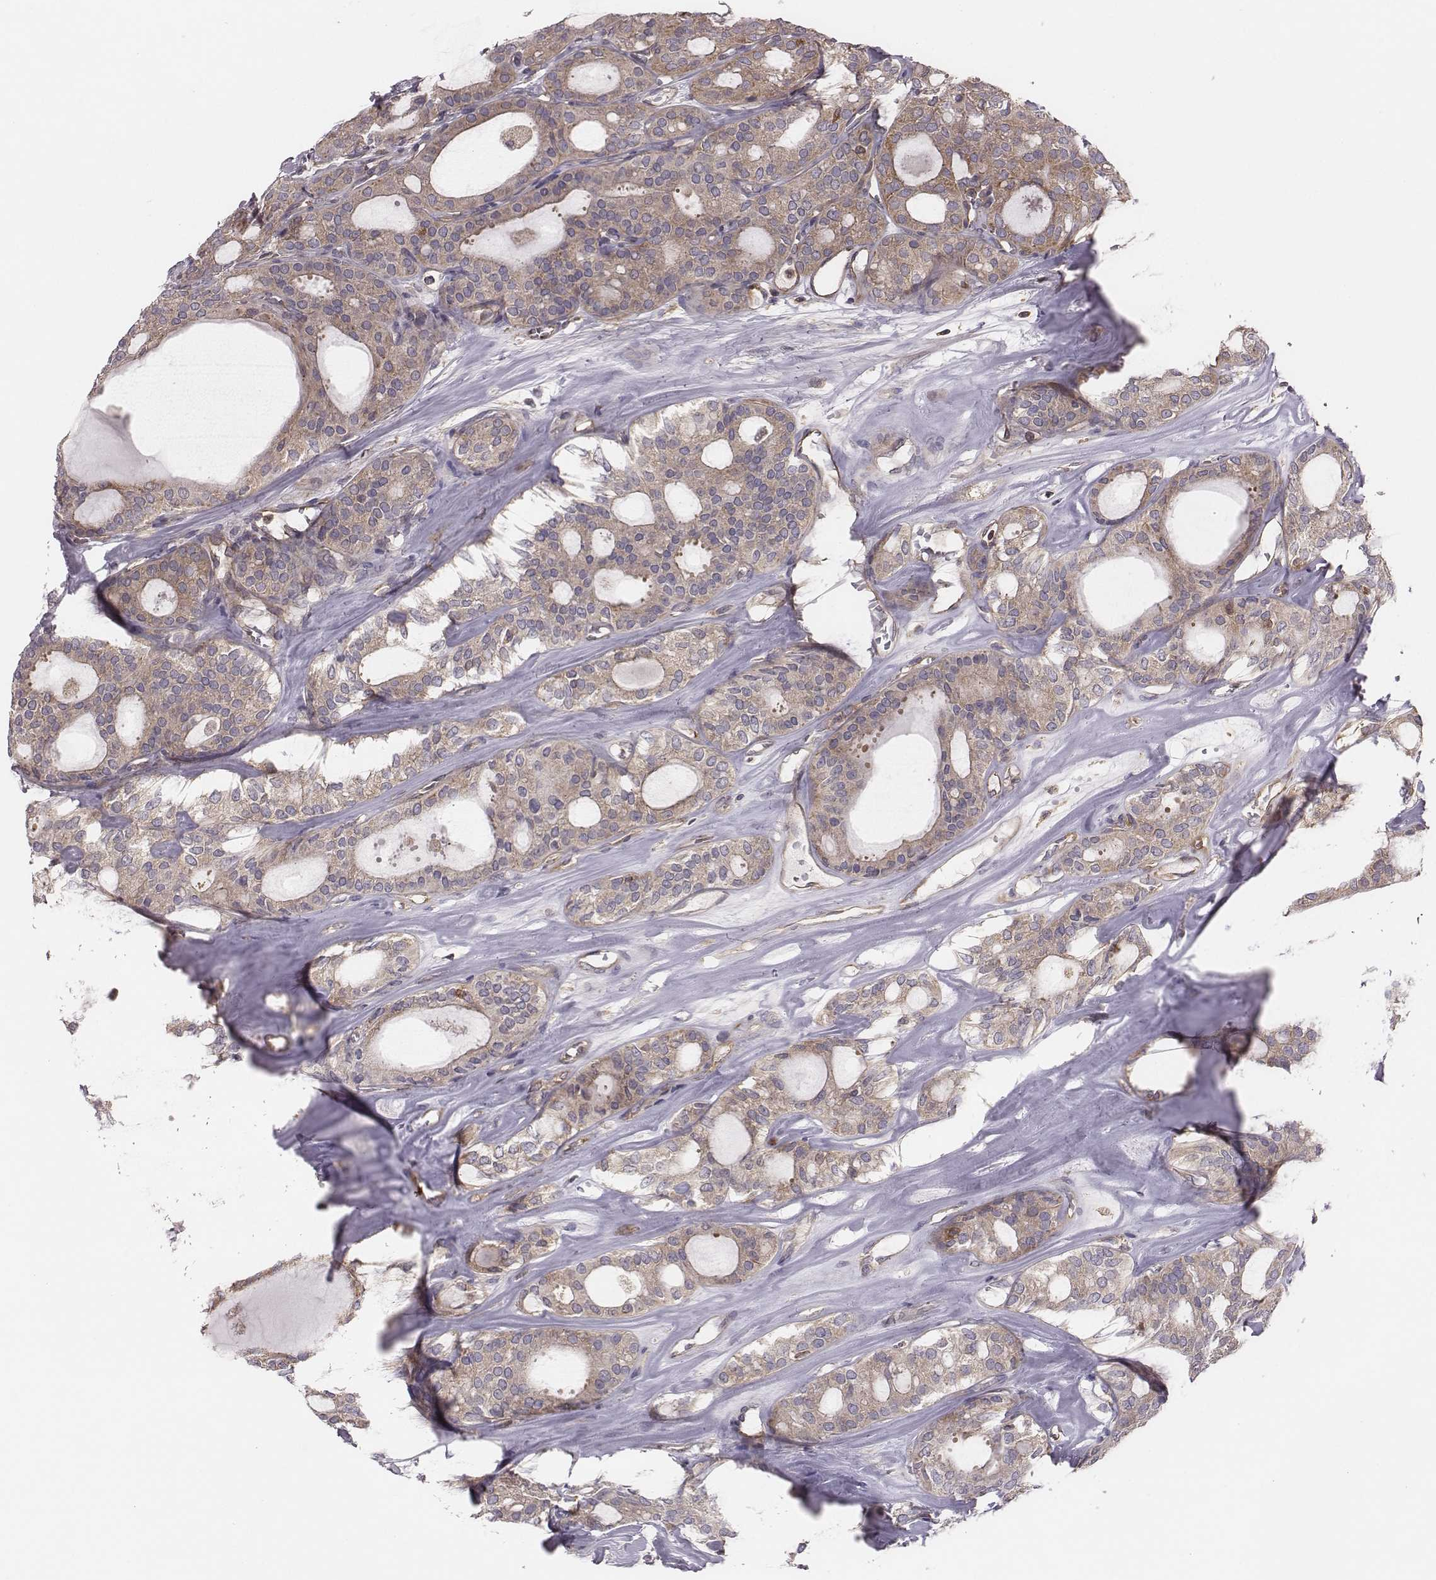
{"staining": {"intensity": "weak", "quantity": ">75%", "location": "cytoplasmic/membranous"}, "tissue": "thyroid cancer", "cell_type": "Tumor cells", "image_type": "cancer", "snomed": [{"axis": "morphology", "description": "Follicular adenoma carcinoma, NOS"}, {"axis": "topography", "description": "Thyroid gland"}], "caption": "Tumor cells exhibit low levels of weak cytoplasmic/membranous positivity in approximately >75% of cells in thyroid cancer (follicular adenoma carcinoma). Nuclei are stained in blue.", "gene": "CAD", "patient": {"sex": "male", "age": 75}}